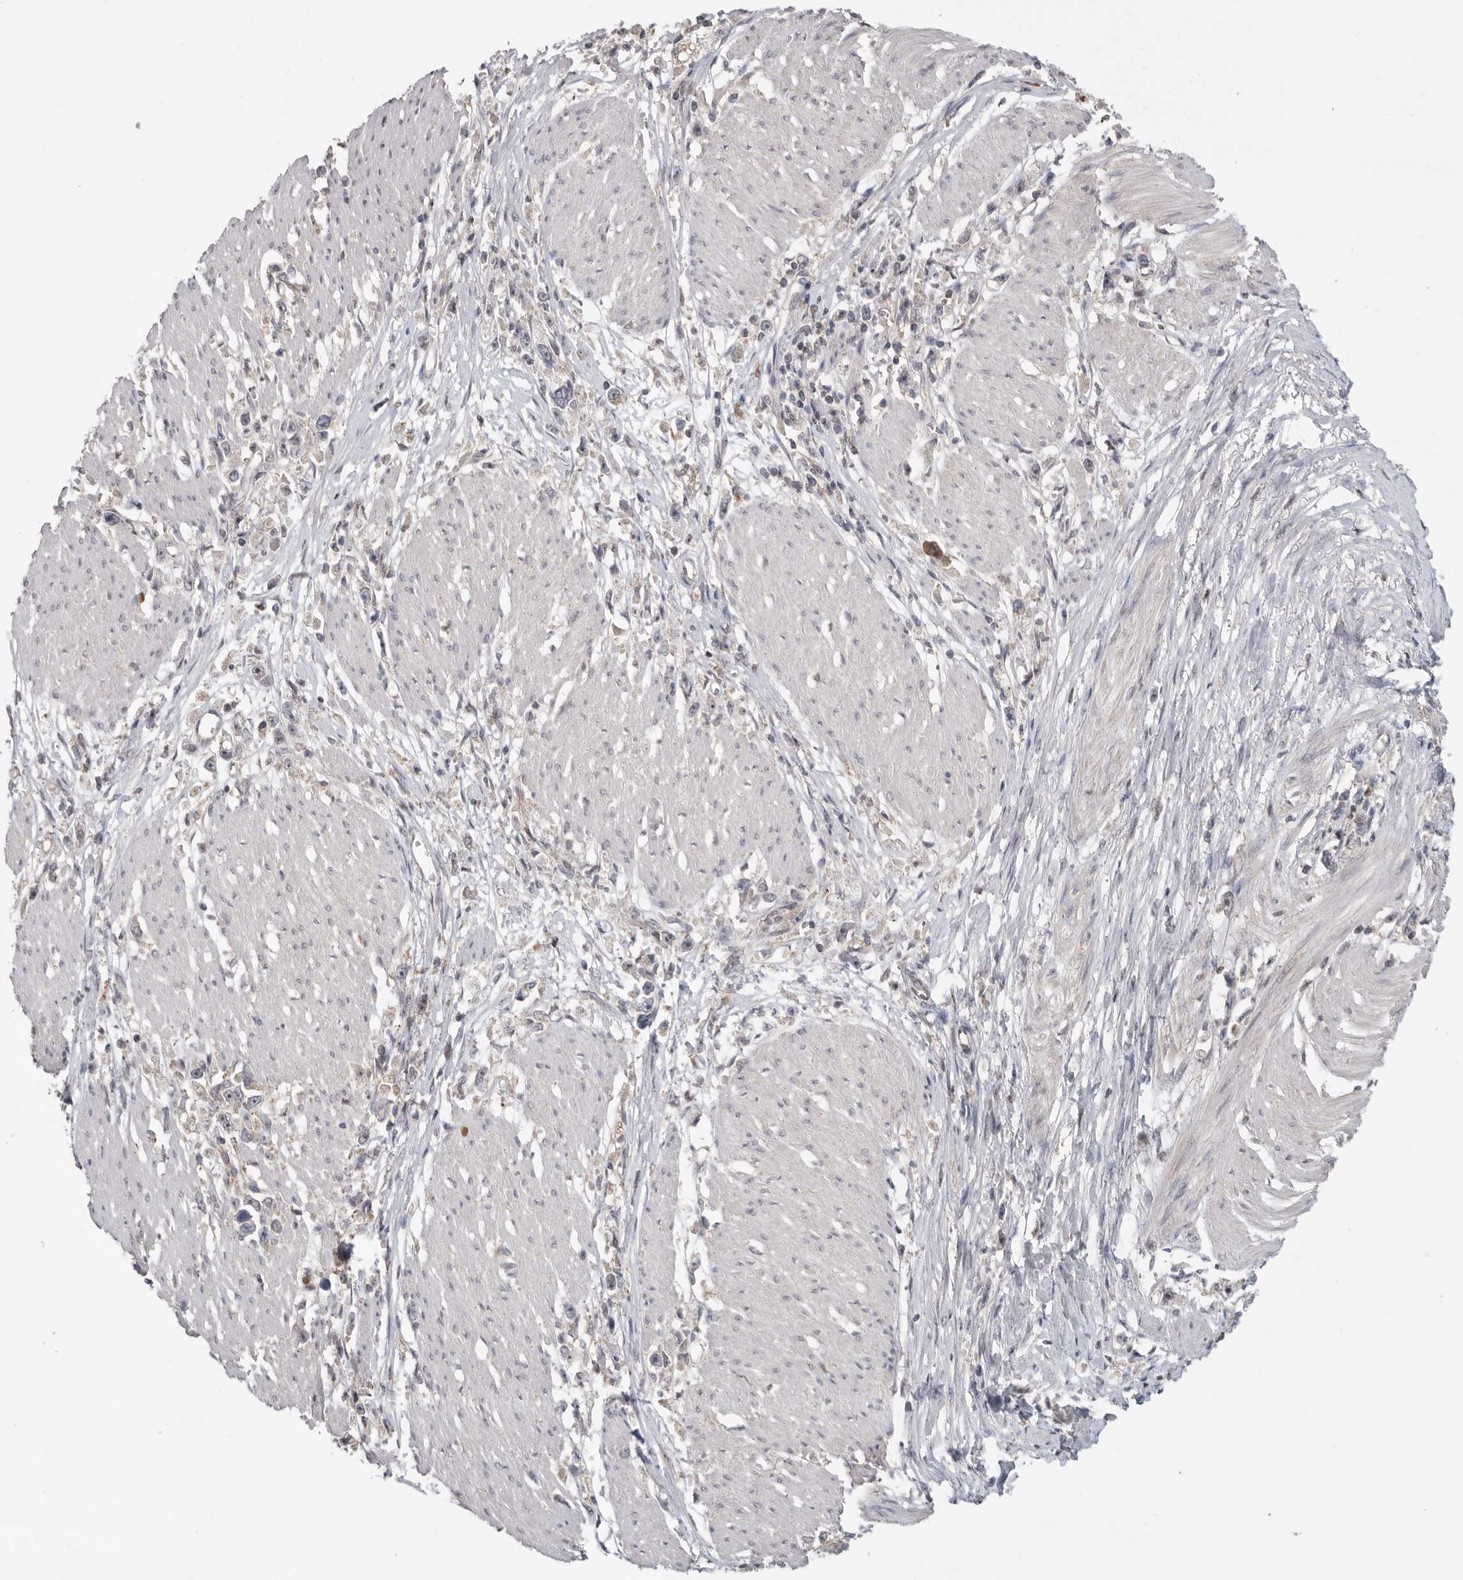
{"staining": {"intensity": "weak", "quantity": "<25%", "location": "cytoplasmic/membranous"}, "tissue": "stomach cancer", "cell_type": "Tumor cells", "image_type": "cancer", "snomed": [{"axis": "morphology", "description": "Adenocarcinoma, NOS"}, {"axis": "topography", "description": "Stomach"}], "caption": "Human stomach cancer (adenocarcinoma) stained for a protein using IHC exhibits no expression in tumor cells.", "gene": "KLK5", "patient": {"sex": "female", "age": 59}}